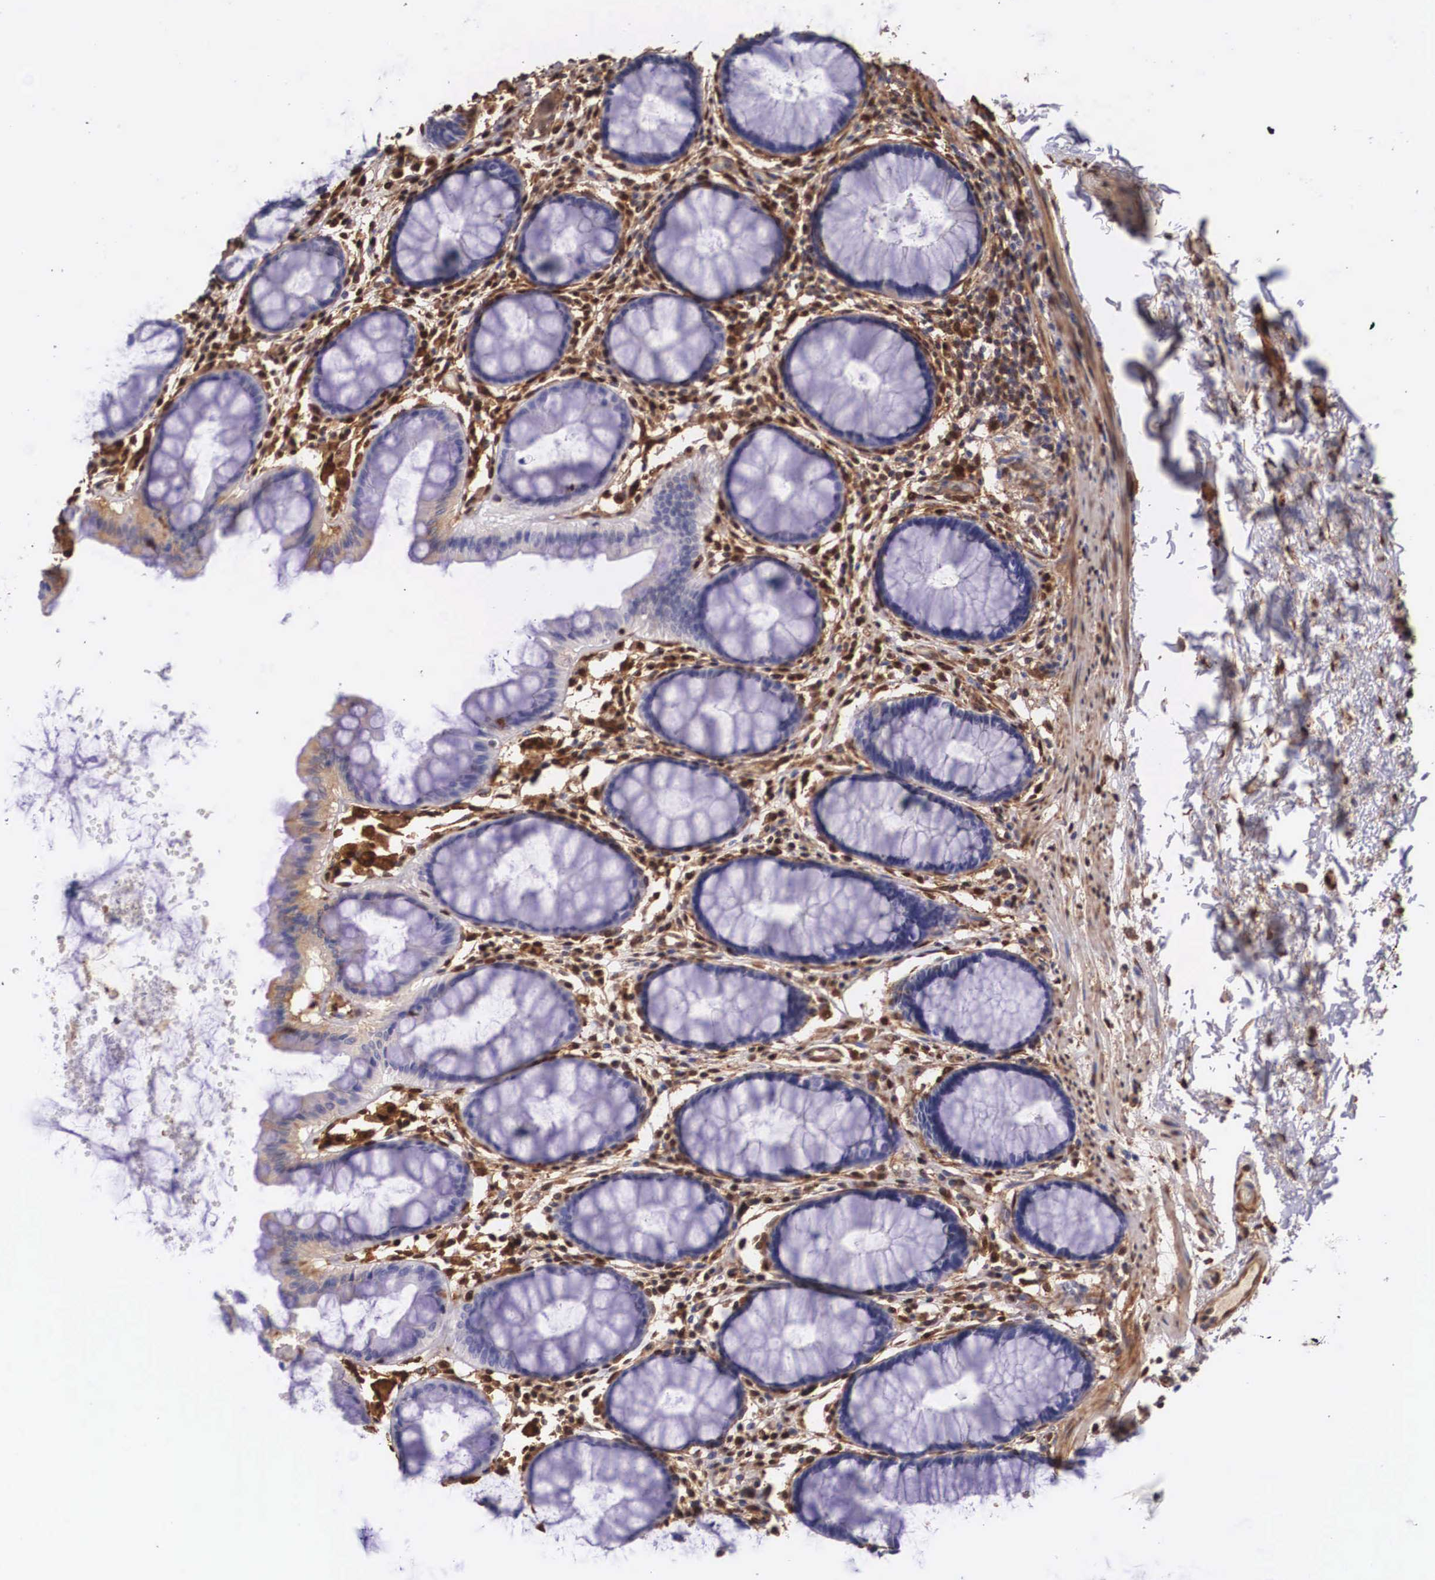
{"staining": {"intensity": "negative", "quantity": "none", "location": "none"}, "tissue": "rectum", "cell_type": "Glandular cells", "image_type": "normal", "snomed": [{"axis": "morphology", "description": "Normal tissue, NOS"}, {"axis": "topography", "description": "Rectum"}], "caption": "Glandular cells are negative for protein expression in benign human rectum. (DAB IHC with hematoxylin counter stain).", "gene": "LGALS1", "patient": {"sex": "male", "age": 77}}